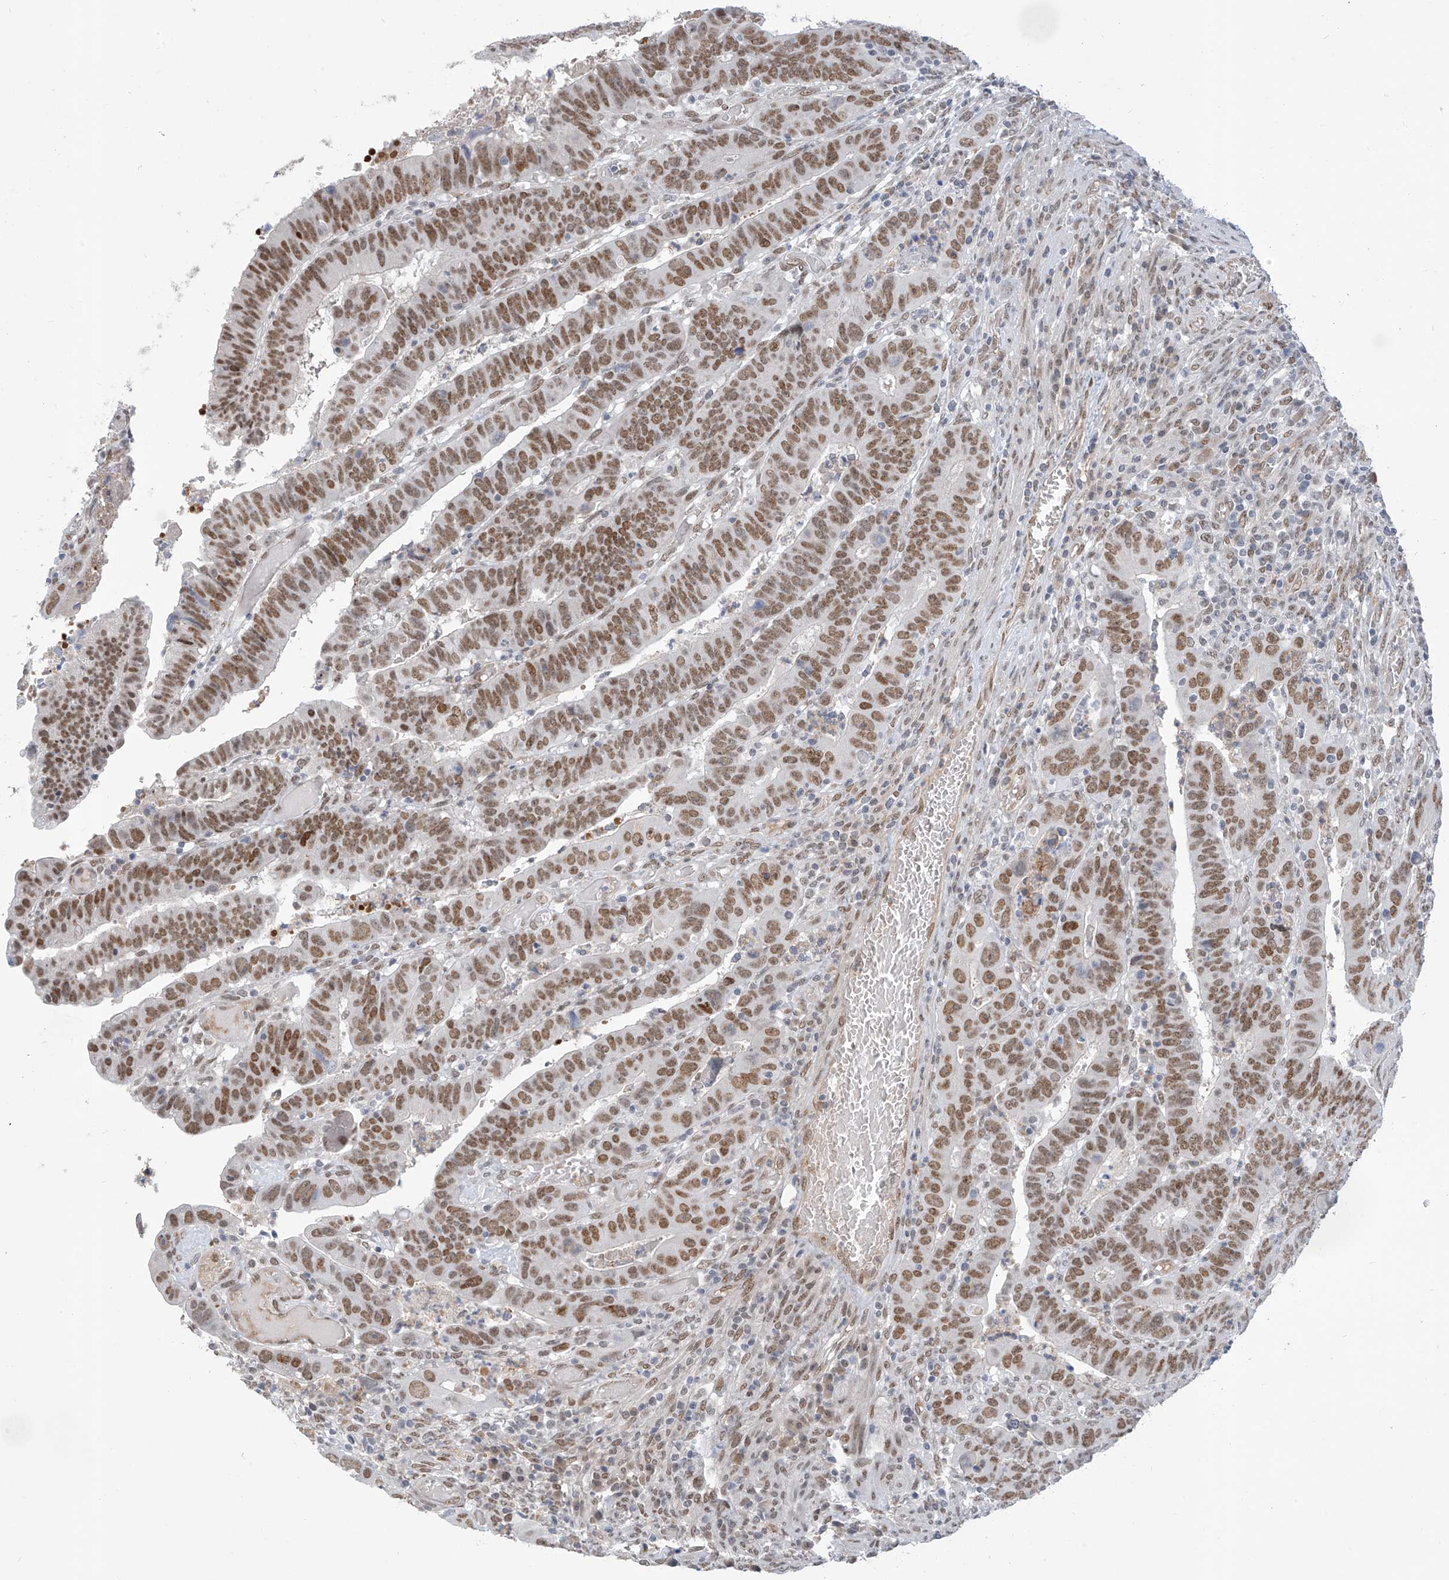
{"staining": {"intensity": "moderate", "quantity": ">75%", "location": "nuclear"}, "tissue": "colorectal cancer", "cell_type": "Tumor cells", "image_type": "cancer", "snomed": [{"axis": "morphology", "description": "Normal tissue, NOS"}, {"axis": "morphology", "description": "Adenocarcinoma, NOS"}, {"axis": "topography", "description": "Rectum"}], "caption": "Moderate nuclear staining is seen in about >75% of tumor cells in colorectal cancer (adenocarcinoma).", "gene": "MCM9", "patient": {"sex": "female", "age": 65}}